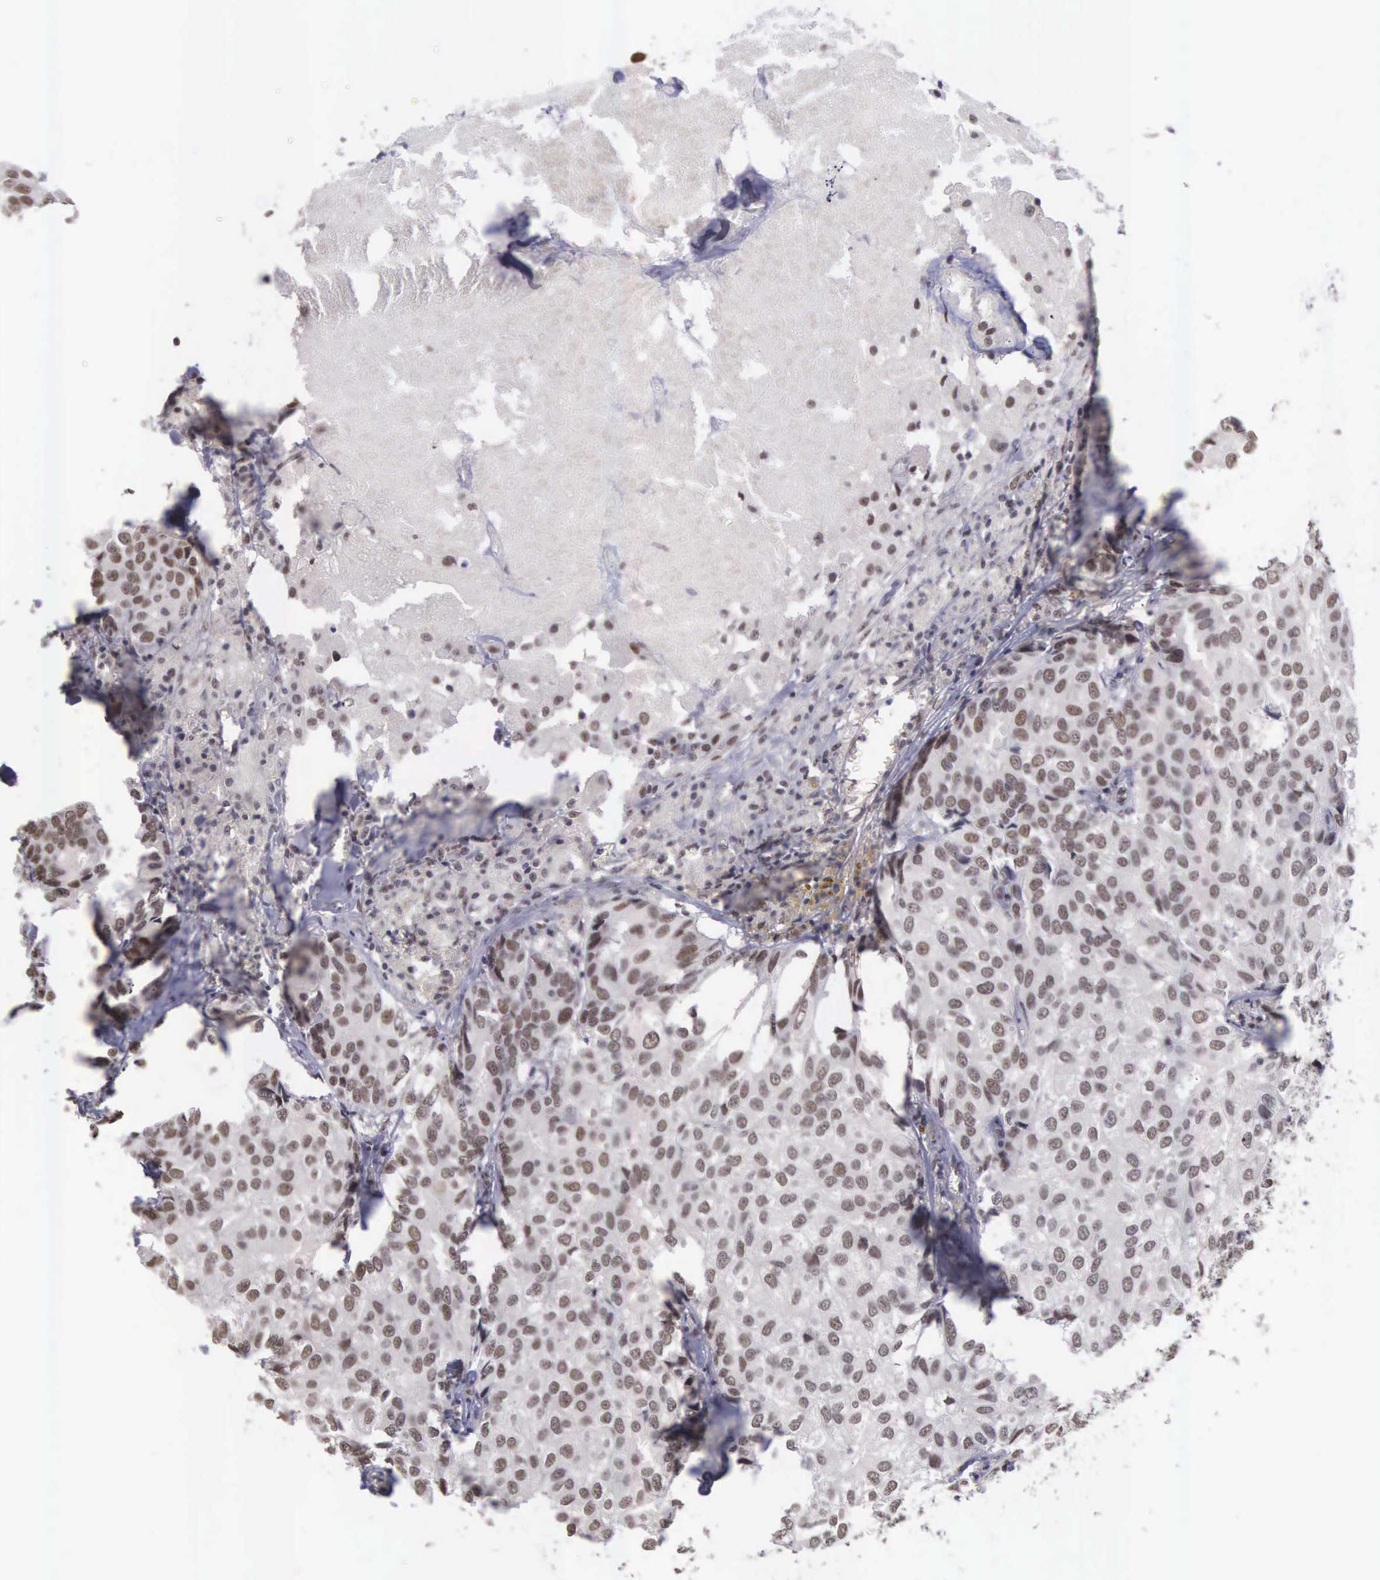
{"staining": {"intensity": "moderate", "quantity": "25%-75%", "location": "nuclear"}, "tissue": "breast cancer", "cell_type": "Tumor cells", "image_type": "cancer", "snomed": [{"axis": "morphology", "description": "Duct carcinoma"}, {"axis": "topography", "description": "Breast"}], "caption": "Moderate nuclear protein staining is present in about 25%-75% of tumor cells in breast cancer.", "gene": "ZNF275", "patient": {"sex": "female", "age": 68}}